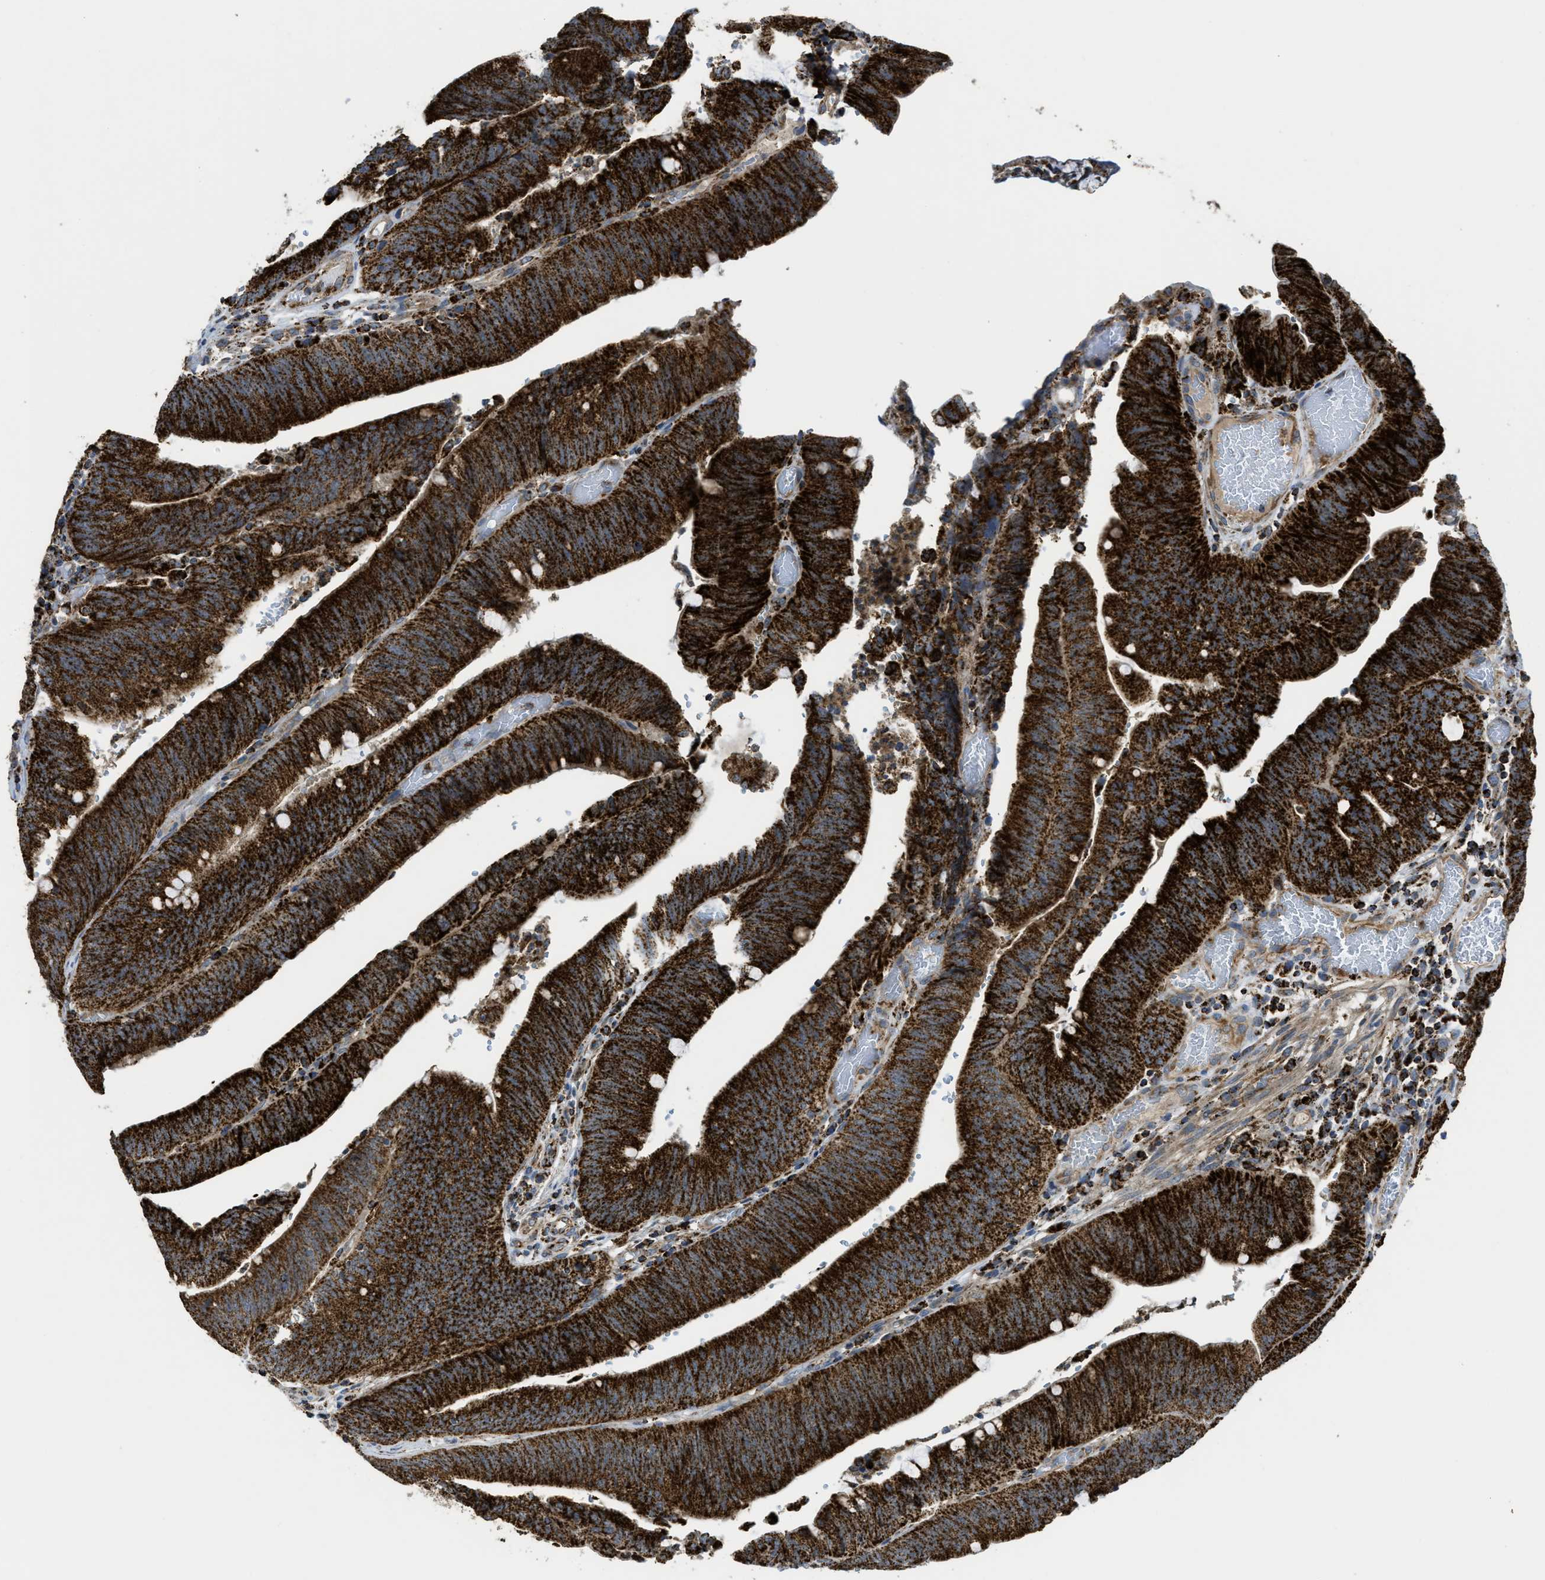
{"staining": {"intensity": "strong", "quantity": ">75%", "location": "cytoplasmic/membranous"}, "tissue": "colorectal cancer", "cell_type": "Tumor cells", "image_type": "cancer", "snomed": [{"axis": "morphology", "description": "Normal tissue, NOS"}, {"axis": "morphology", "description": "Adenocarcinoma, NOS"}, {"axis": "topography", "description": "Rectum"}], "caption": "About >75% of tumor cells in human colorectal cancer reveal strong cytoplasmic/membranous protein positivity as visualized by brown immunohistochemical staining.", "gene": "SQOR", "patient": {"sex": "female", "age": 66}}